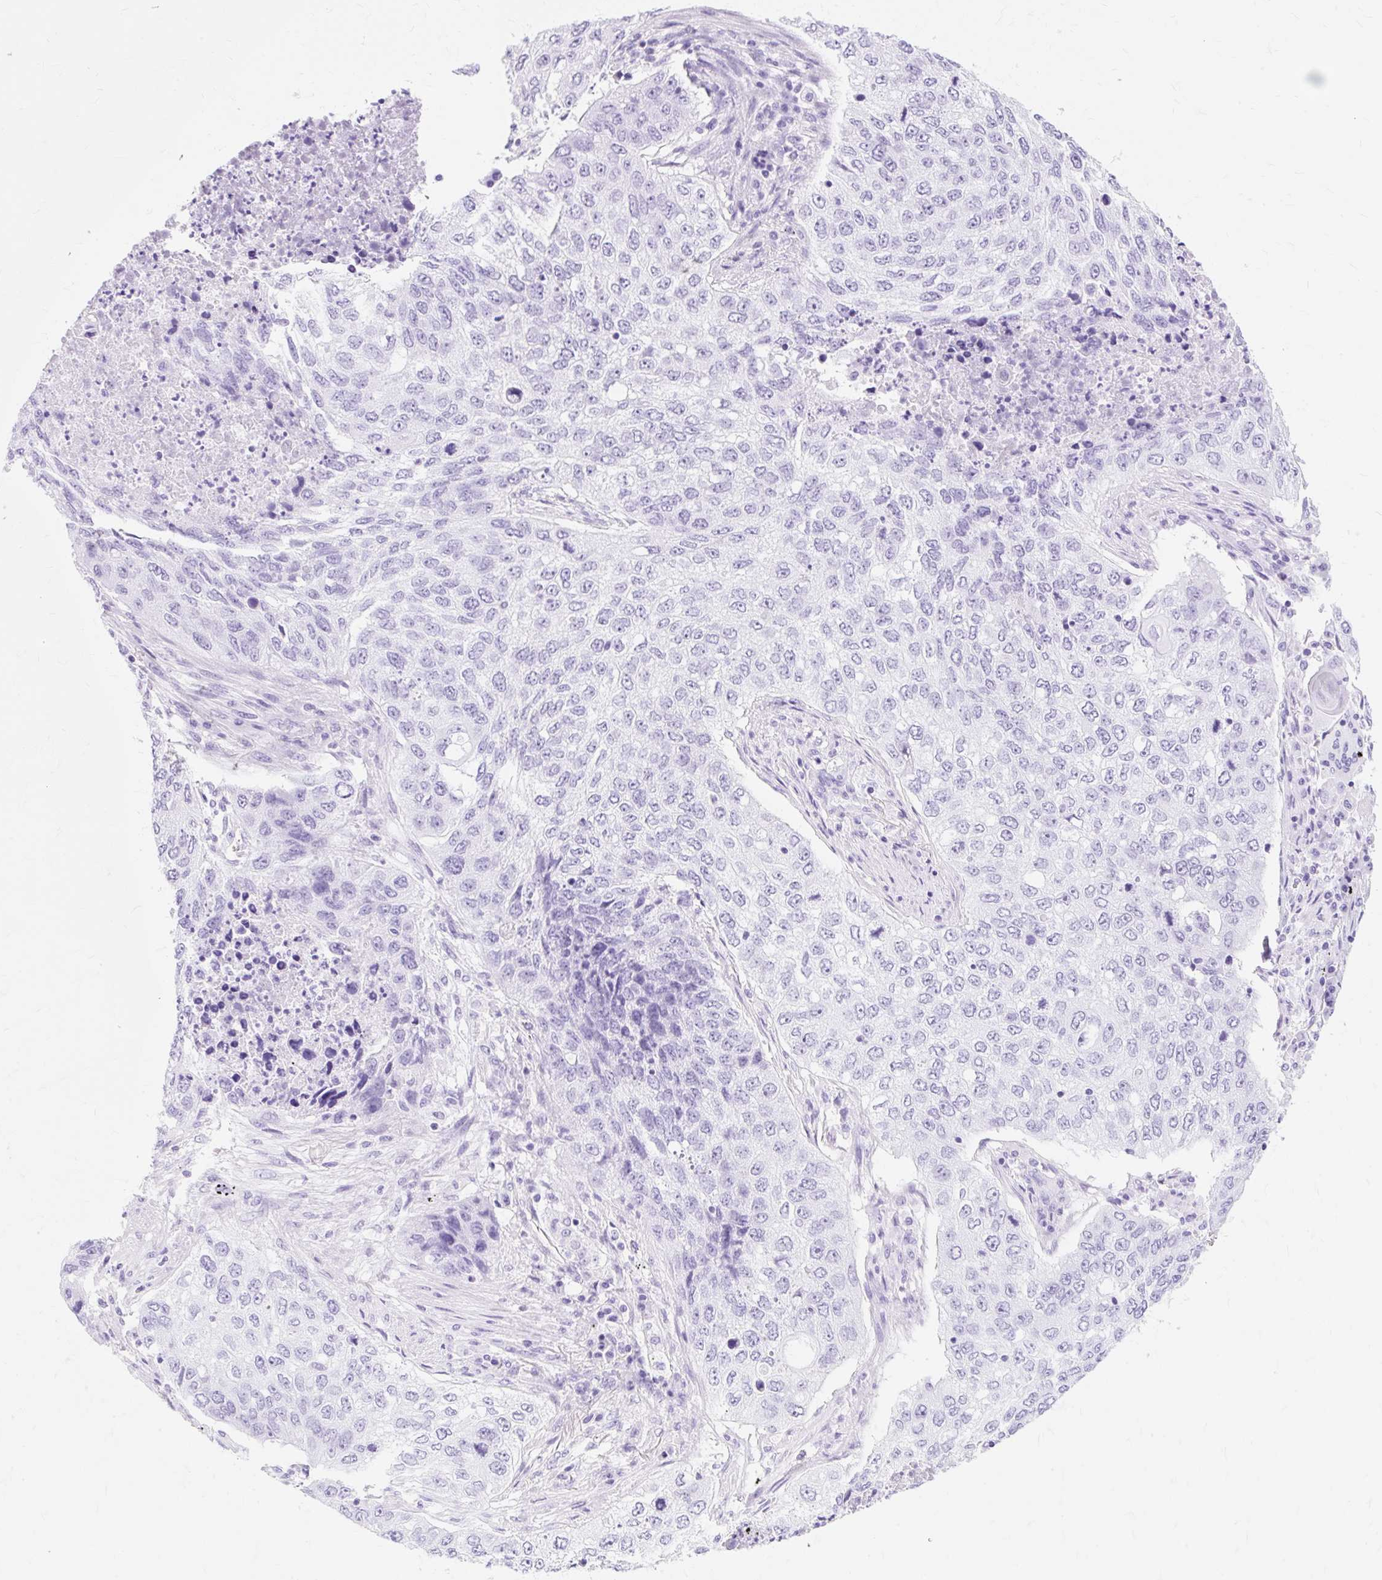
{"staining": {"intensity": "negative", "quantity": "none", "location": "none"}, "tissue": "lung cancer", "cell_type": "Tumor cells", "image_type": "cancer", "snomed": [{"axis": "morphology", "description": "Squamous cell carcinoma, NOS"}, {"axis": "topography", "description": "Lung"}], "caption": "Tumor cells show no significant protein positivity in lung squamous cell carcinoma.", "gene": "MBP", "patient": {"sex": "female", "age": 63}}